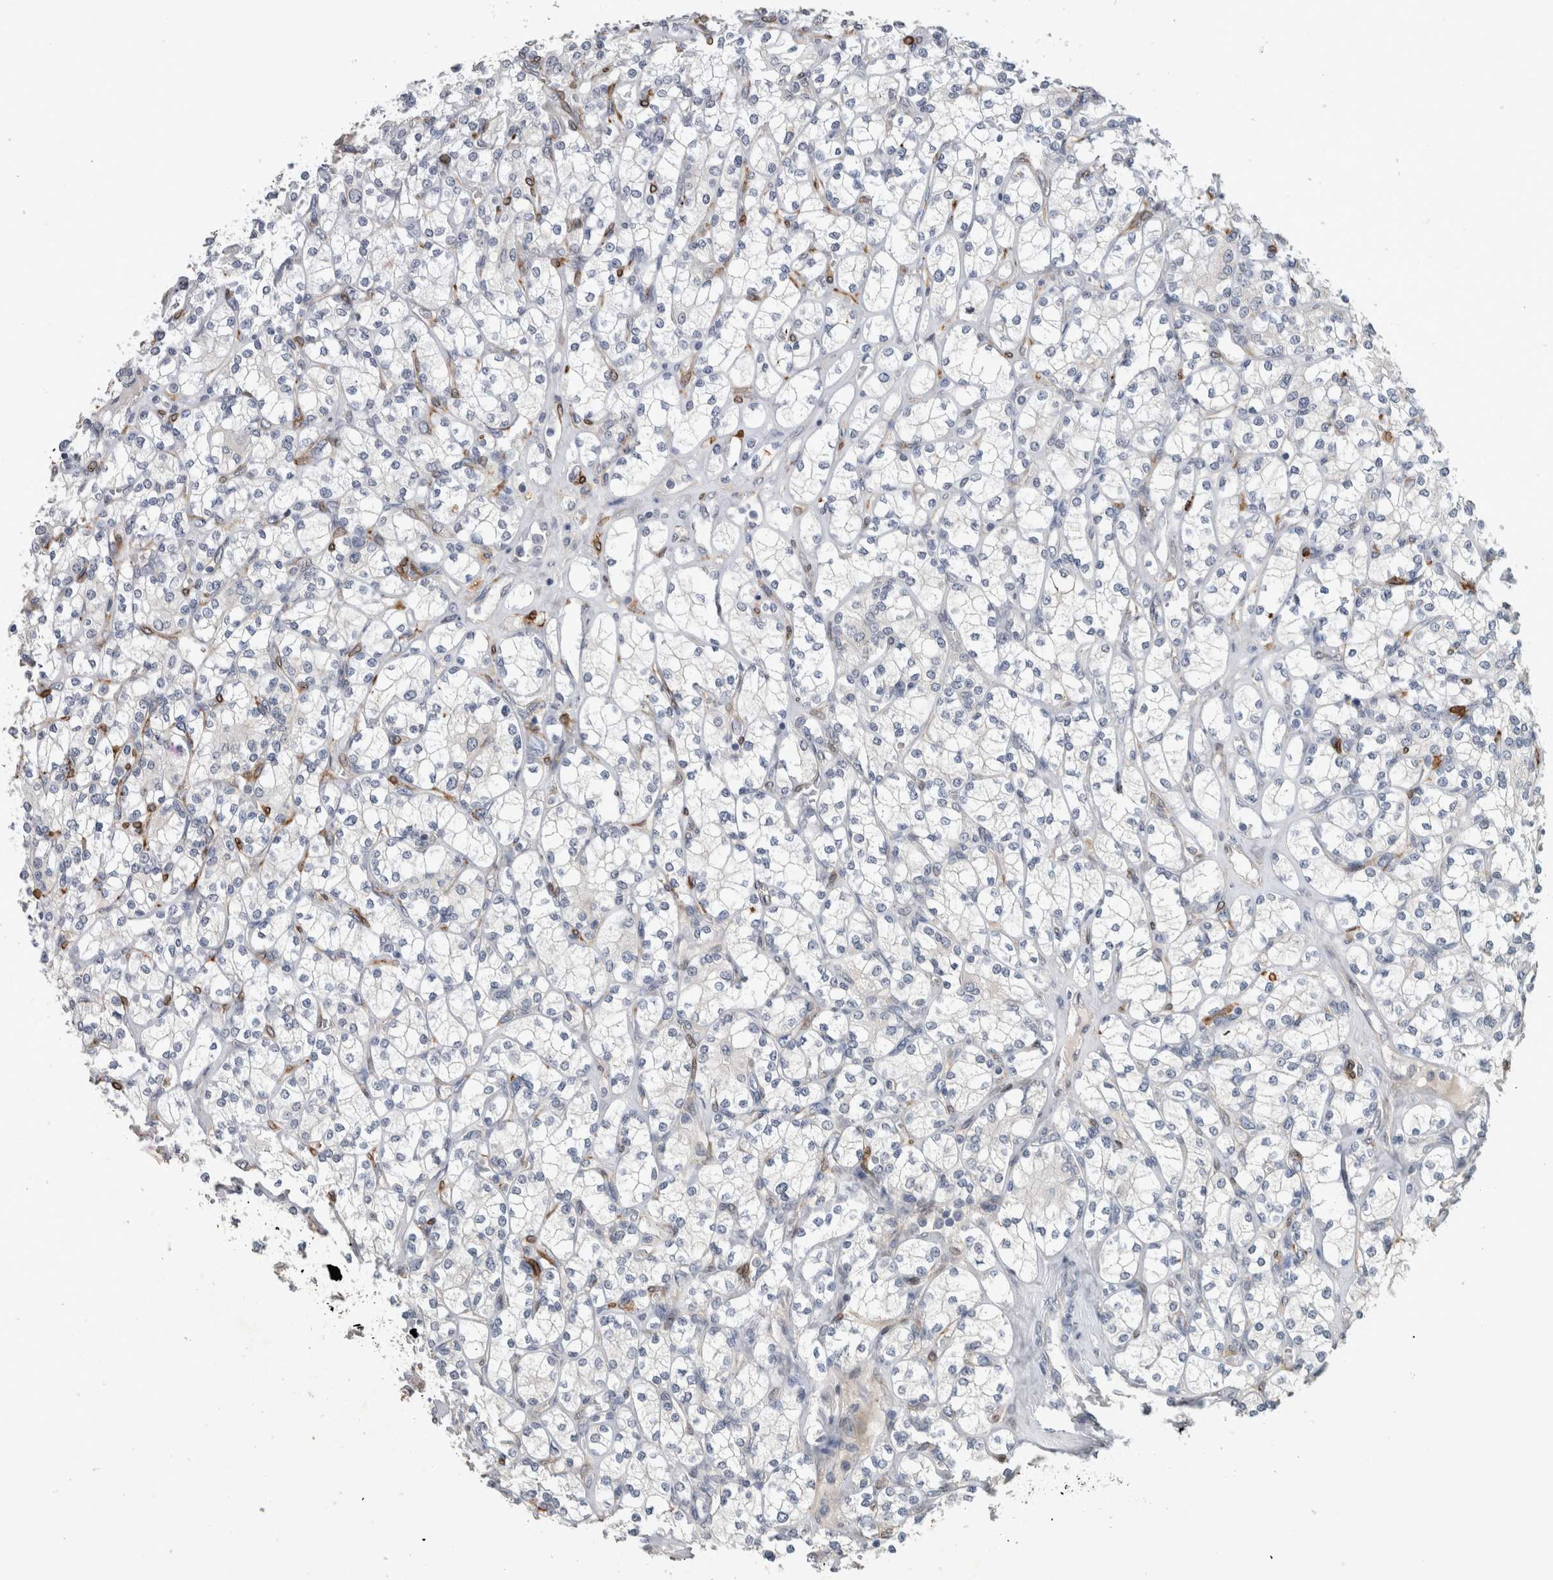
{"staining": {"intensity": "negative", "quantity": "none", "location": "none"}, "tissue": "renal cancer", "cell_type": "Tumor cells", "image_type": "cancer", "snomed": [{"axis": "morphology", "description": "Adenocarcinoma, NOS"}, {"axis": "topography", "description": "Kidney"}], "caption": "A high-resolution image shows immunohistochemistry staining of renal cancer, which displays no significant positivity in tumor cells. The staining was performed using DAB (3,3'-diaminobenzidine) to visualize the protein expression in brown, while the nuclei were stained in blue with hematoxylin (Magnification: 20x).", "gene": "PRXL2A", "patient": {"sex": "male", "age": 77}}